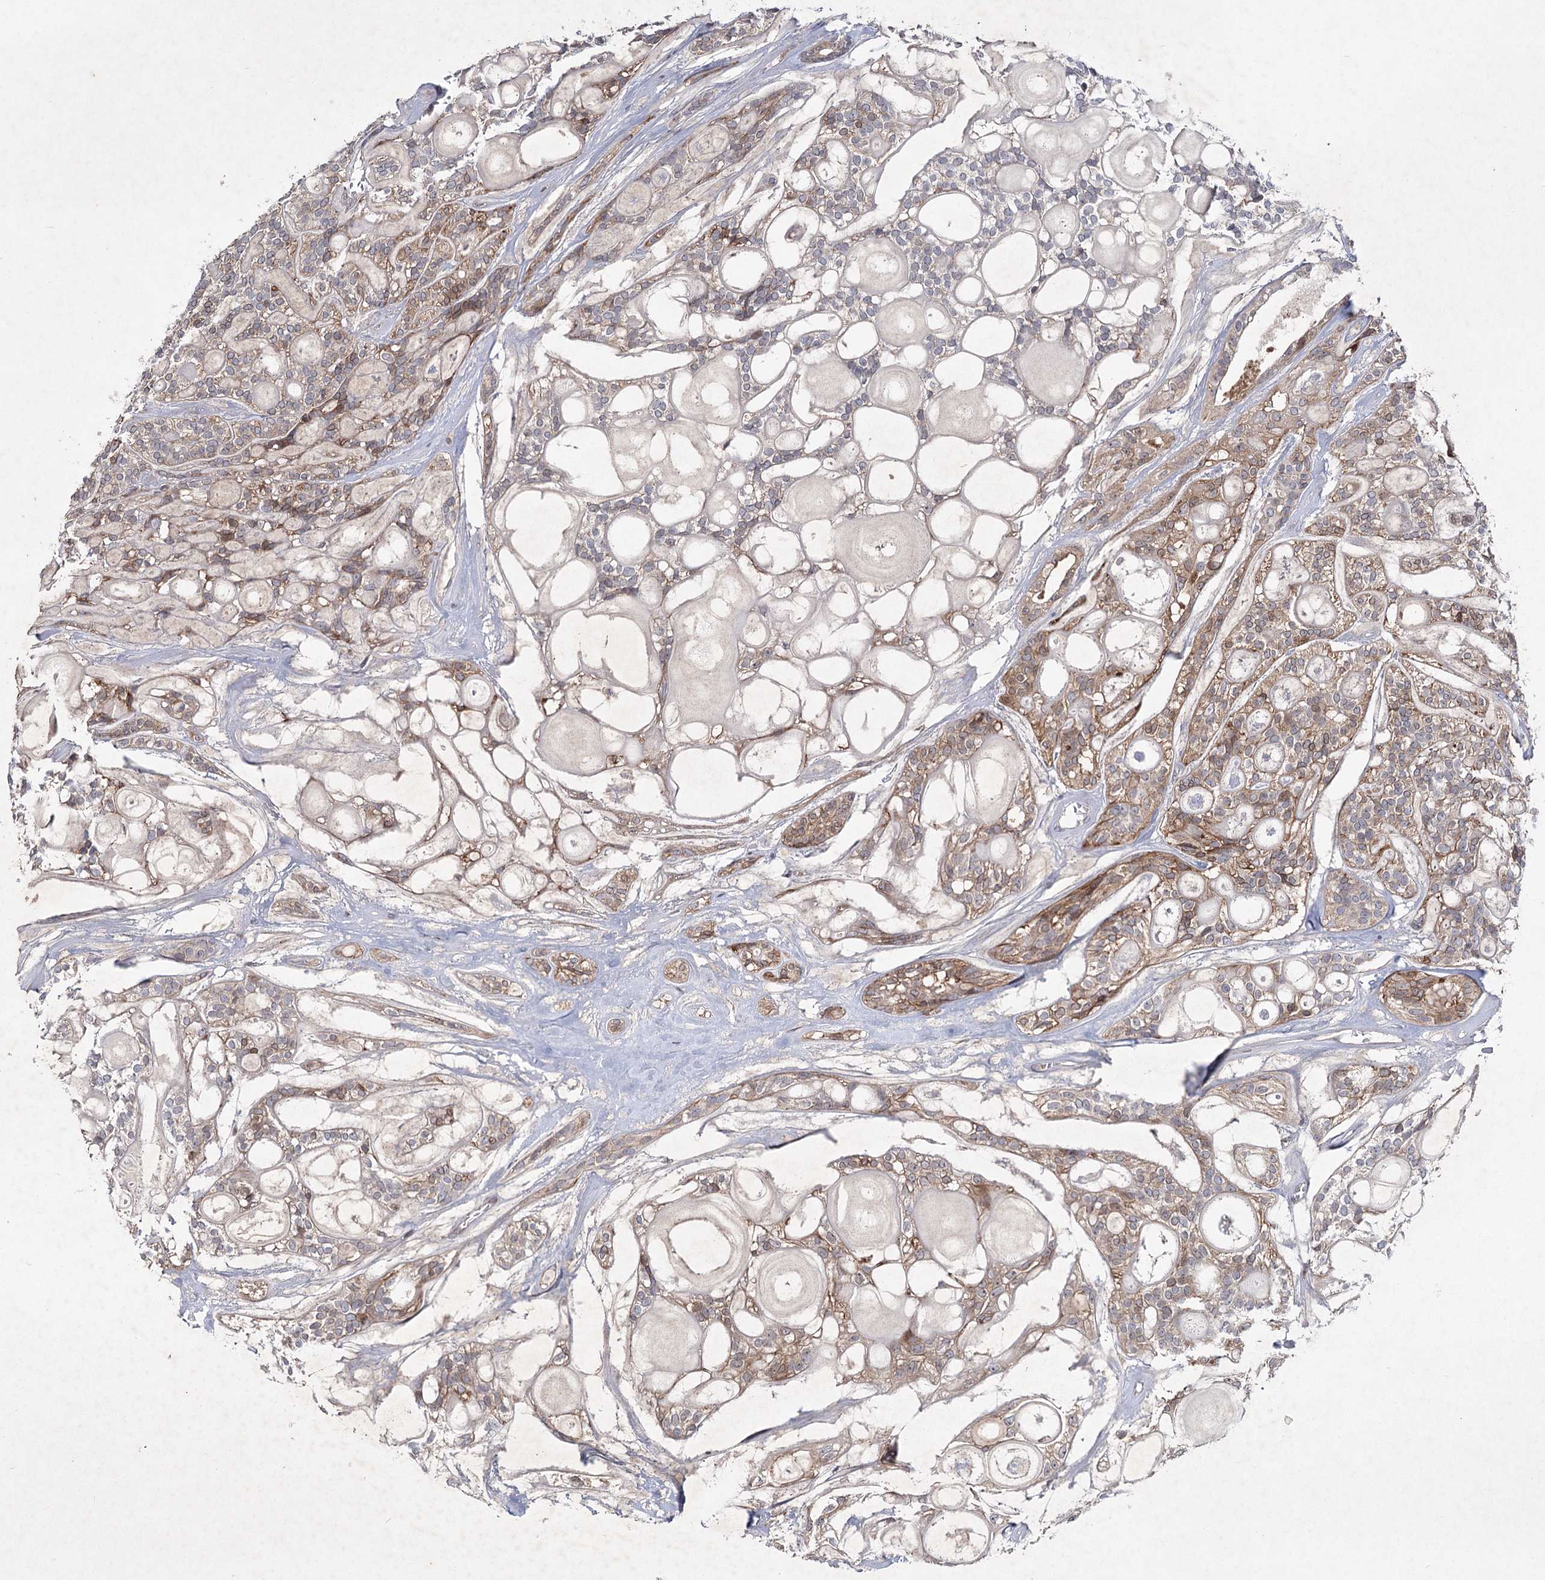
{"staining": {"intensity": "moderate", "quantity": "25%-75%", "location": "cytoplasmic/membranous"}, "tissue": "head and neck cancer", "cell_type": "Tumor cells", "image_type": "cancer", "snomed": [{"axis": "morphology", "description": "Adenocarcinoma, NOS"}, {"axis": "topography", "description": "Head-Neck"}], "caption": "Protein positivity by IHC exhibits moderate cytoplasmic/membranous staining in about 25%-75% of tumor cells in adenocarcinoma (head and neck). (DAB IHC with brightfield microscopy, high magnification).", "gene": "MAP3K13", "patient": {"sex": "male", "age": 66}}